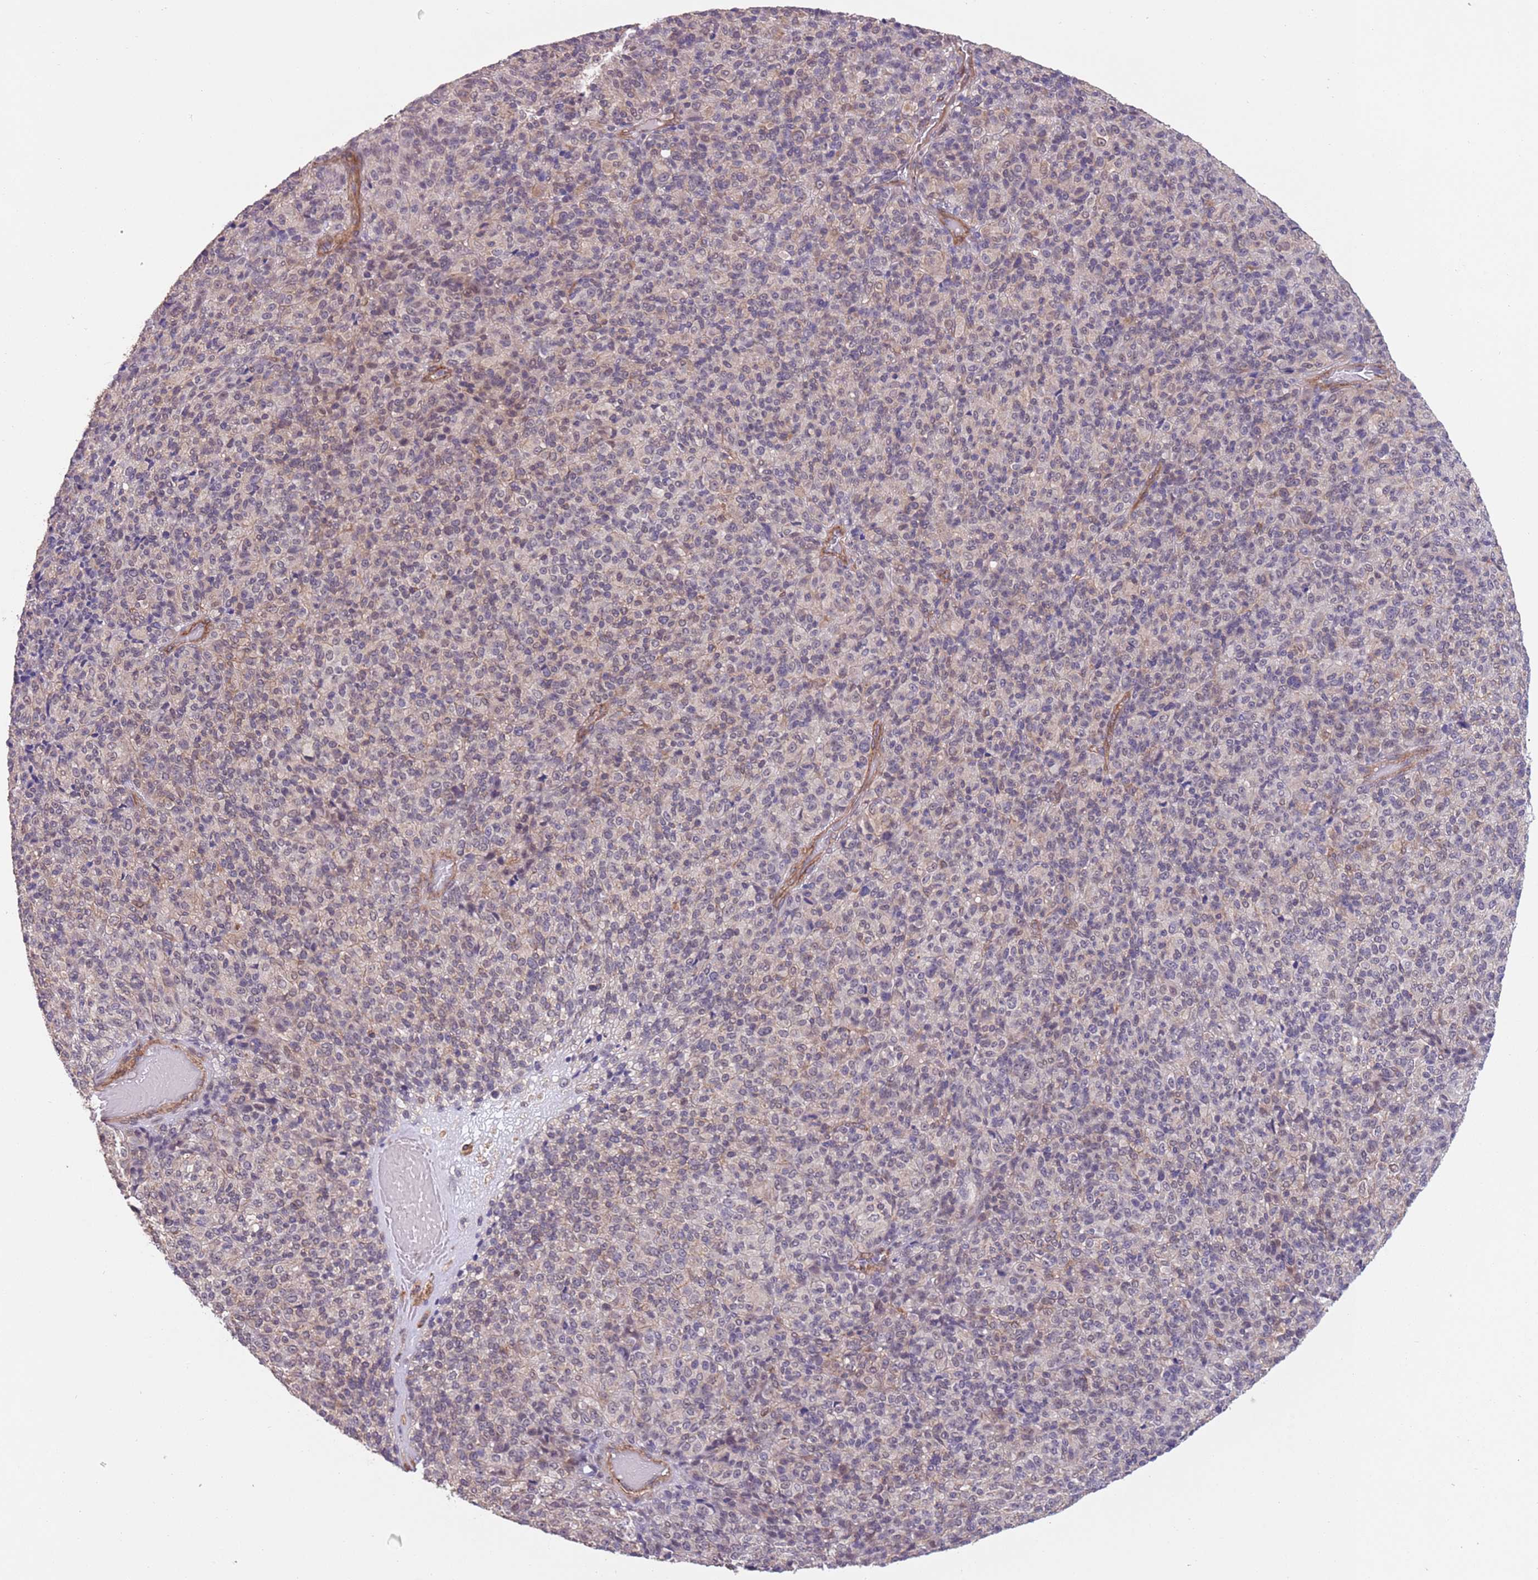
{"staining": {"intensity": "weak", "quantity": "<25%", "location": "nuclear"}, "tissue": "melanoma", "cell_type": "Tumor cells", "image_type": "cancer", "snomed": [{"axis": "morphology", "description": "Malignant melanoma, Metastatic site"}, {"axis": "topography", "description": "Brain"}], "caption": "Tumor cells are negative for brown protein staining in malignant melanoma (metastatic site).", "gene": "CREBZF", "patient": {"sex": "female", "age": 56}}